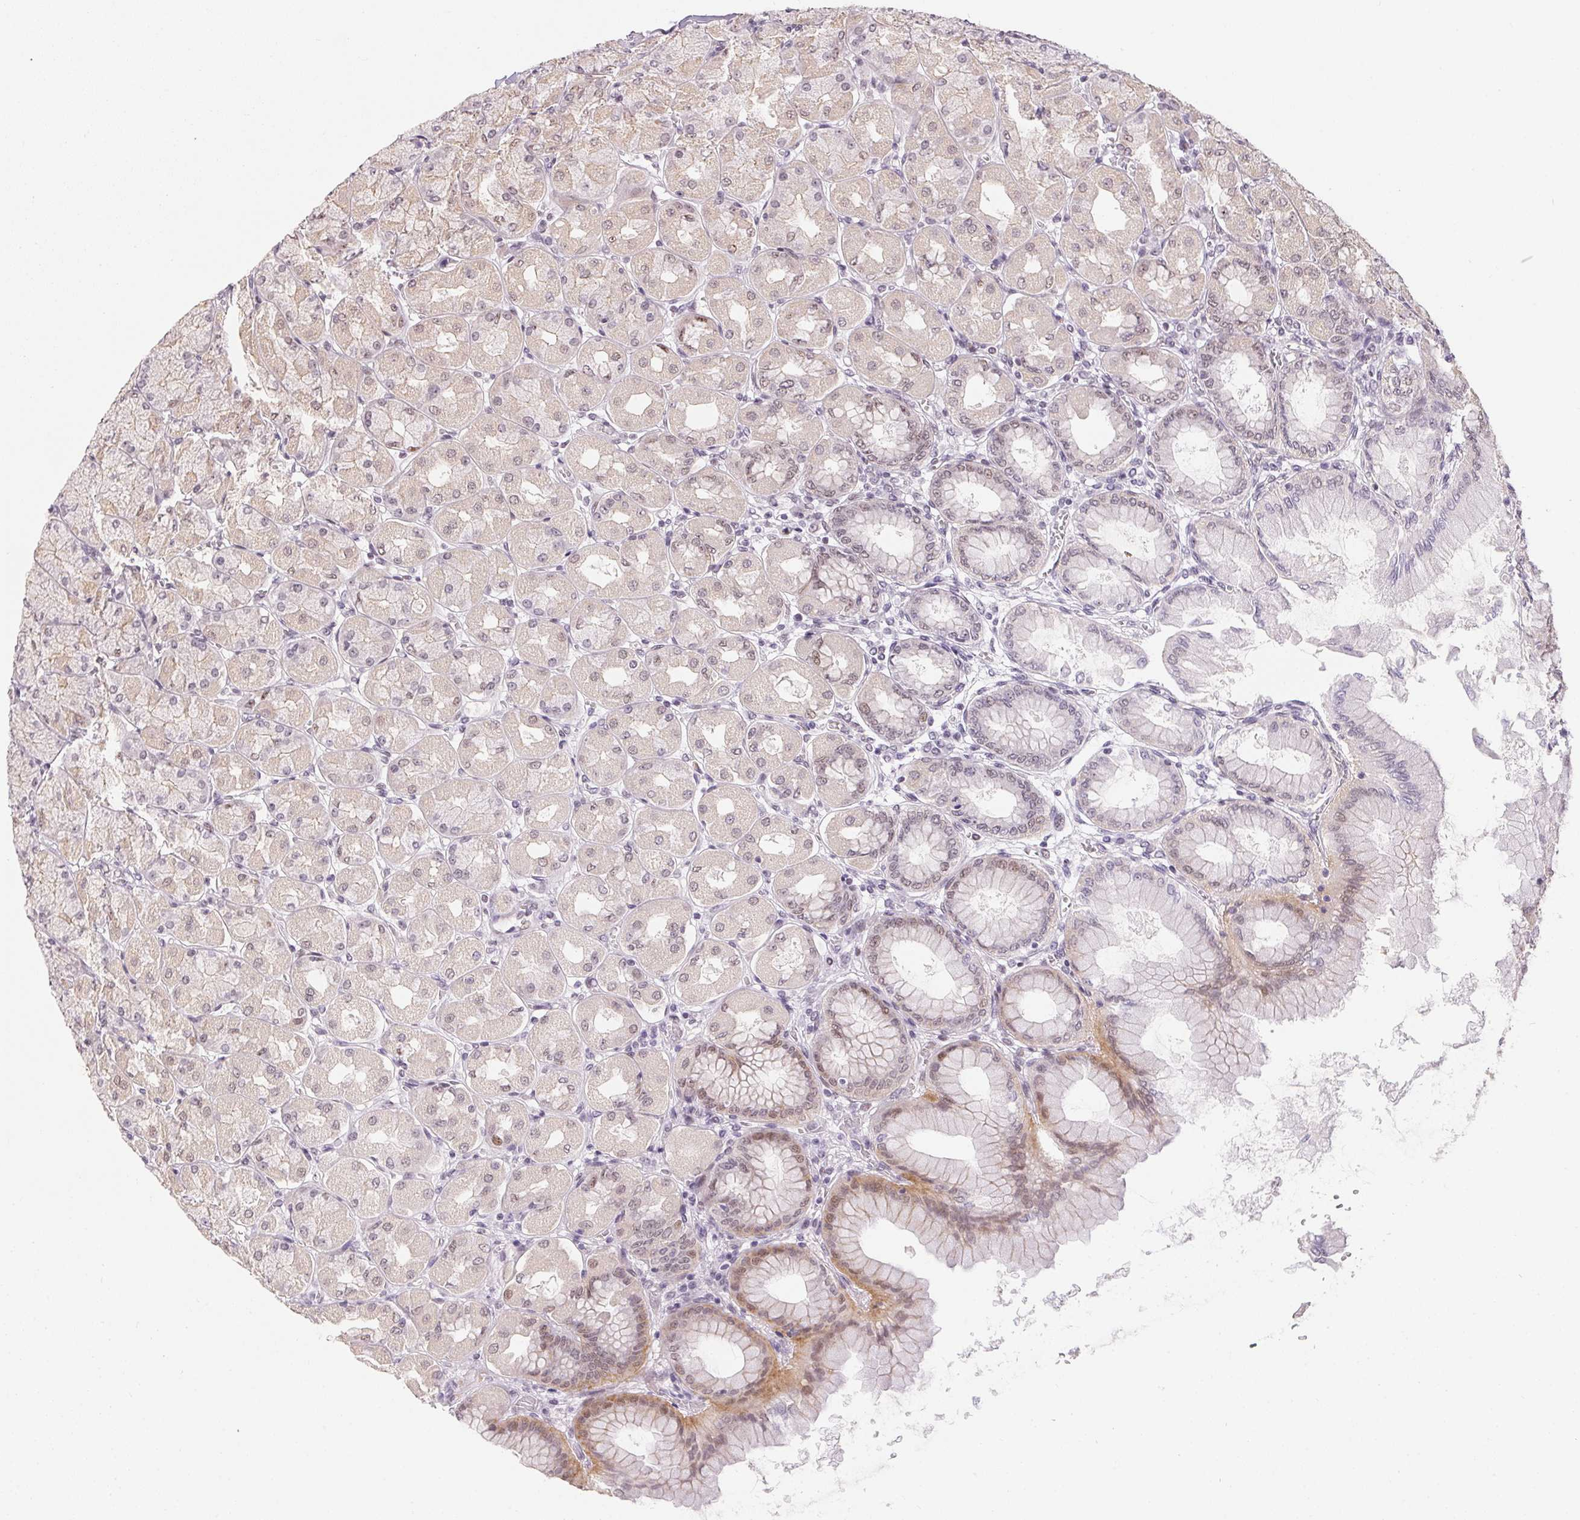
{"staining": {"intensity": "weak", "quantity": "<25%", "location": "cytoplasmic/membranous,nuclear"}, "tissue": "stomach", "cell_type": "Glandular cells", "image_type": "normal", "snomed": [{"axis": "morphology", "description": "Normal tissue, NOS"}, {"axis": "topography", "description": "Stomach, upper"}], "caption": "IHC of normal stomach demonstrates no positivity in glandular cells.", "gene": "KDM4D", "patient": {"sex": "female", "age": 56}}